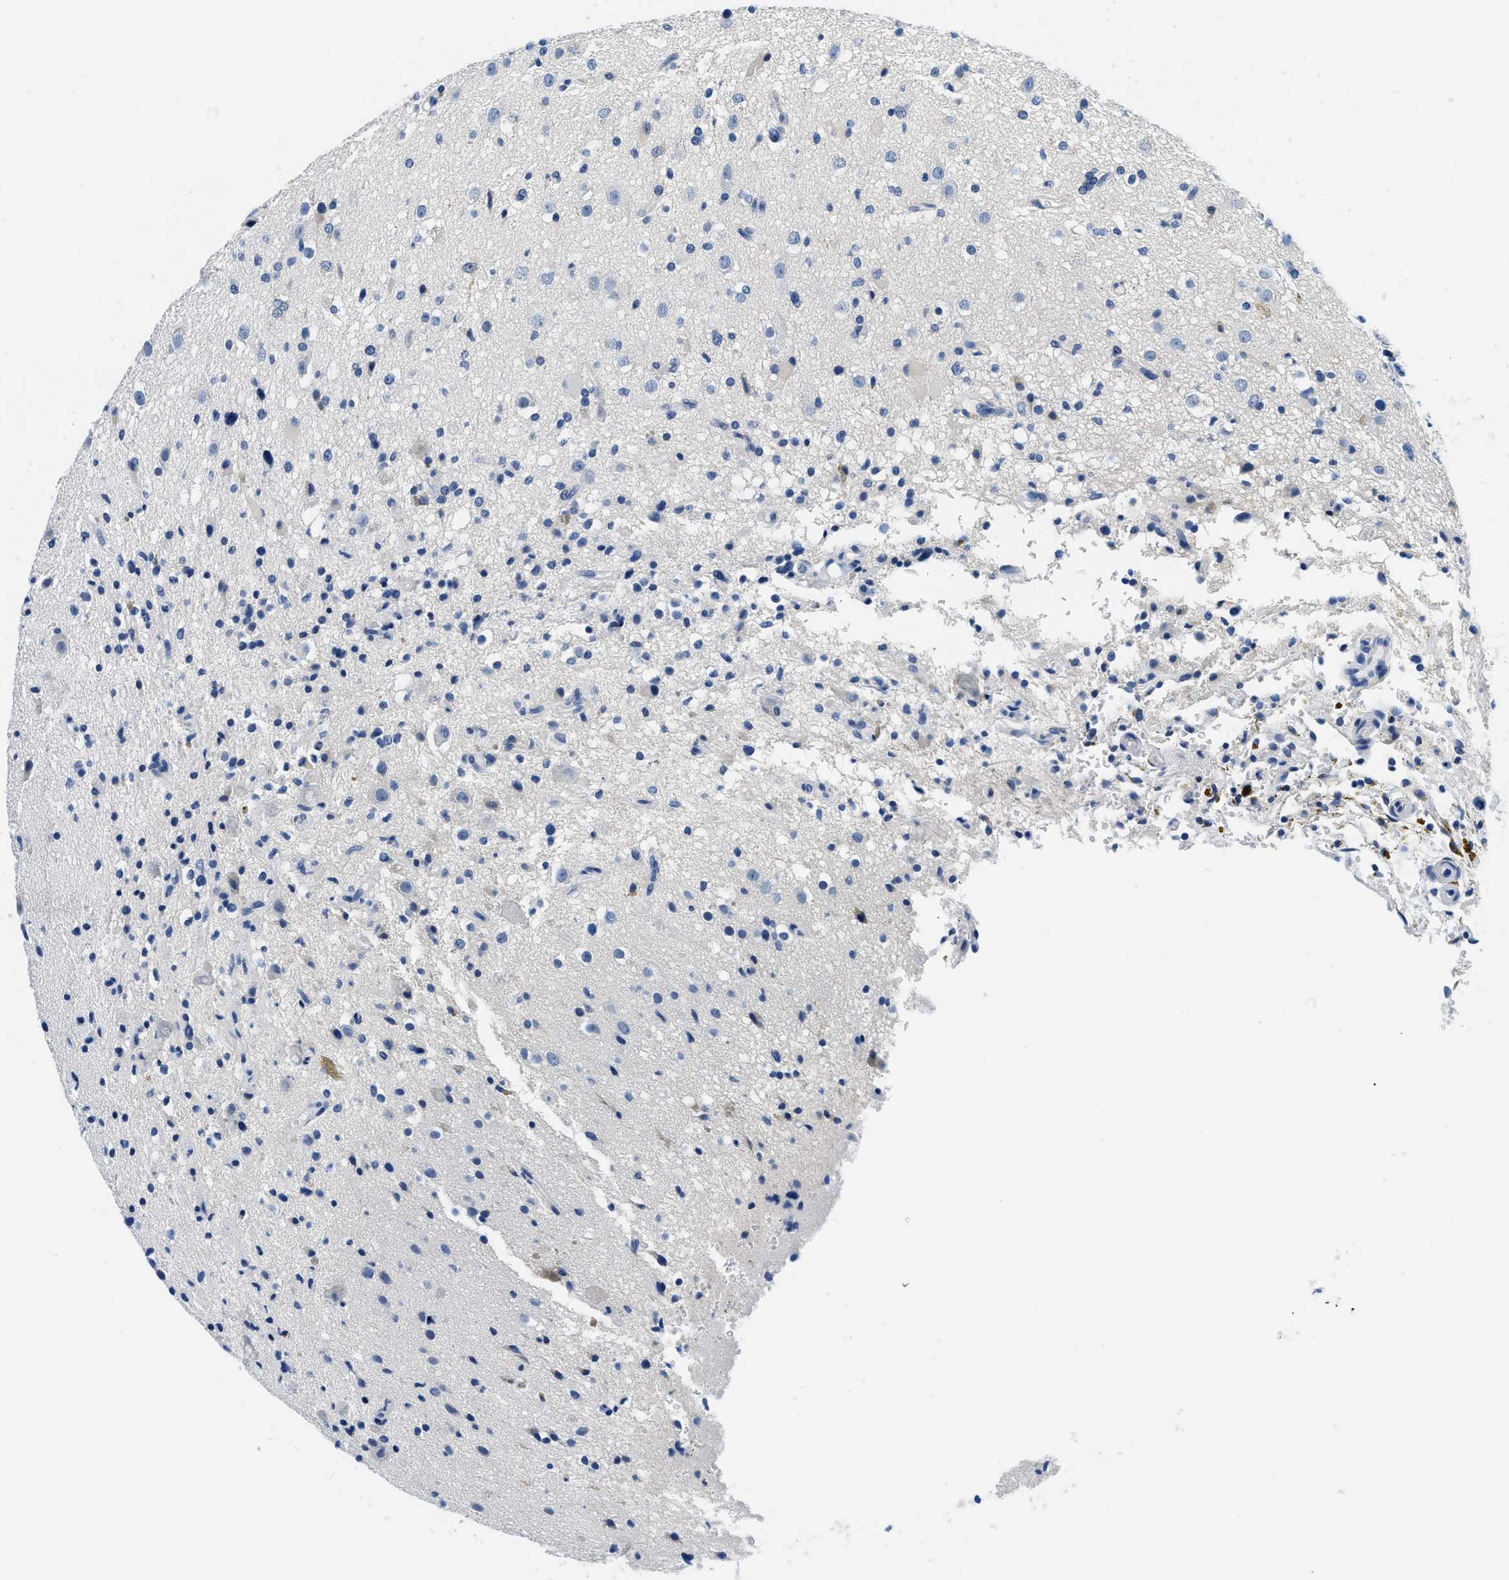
{"staining": {"intensity": "negative", "quantity": "none", "location": "none"}, "tissue": "glioma", "cell_type": "Tumor cells", "image_type": "cancer", "snomed": [{"axis": "morphology", "description": "Glioma, malignant, High grade"}, {"axis": "topography", "description": "Brain"}], "caption": "Tumor cells show no significant expression in glioma.", "gene": "GSTM3", "patient": {"sex": "male", "age": 33}}